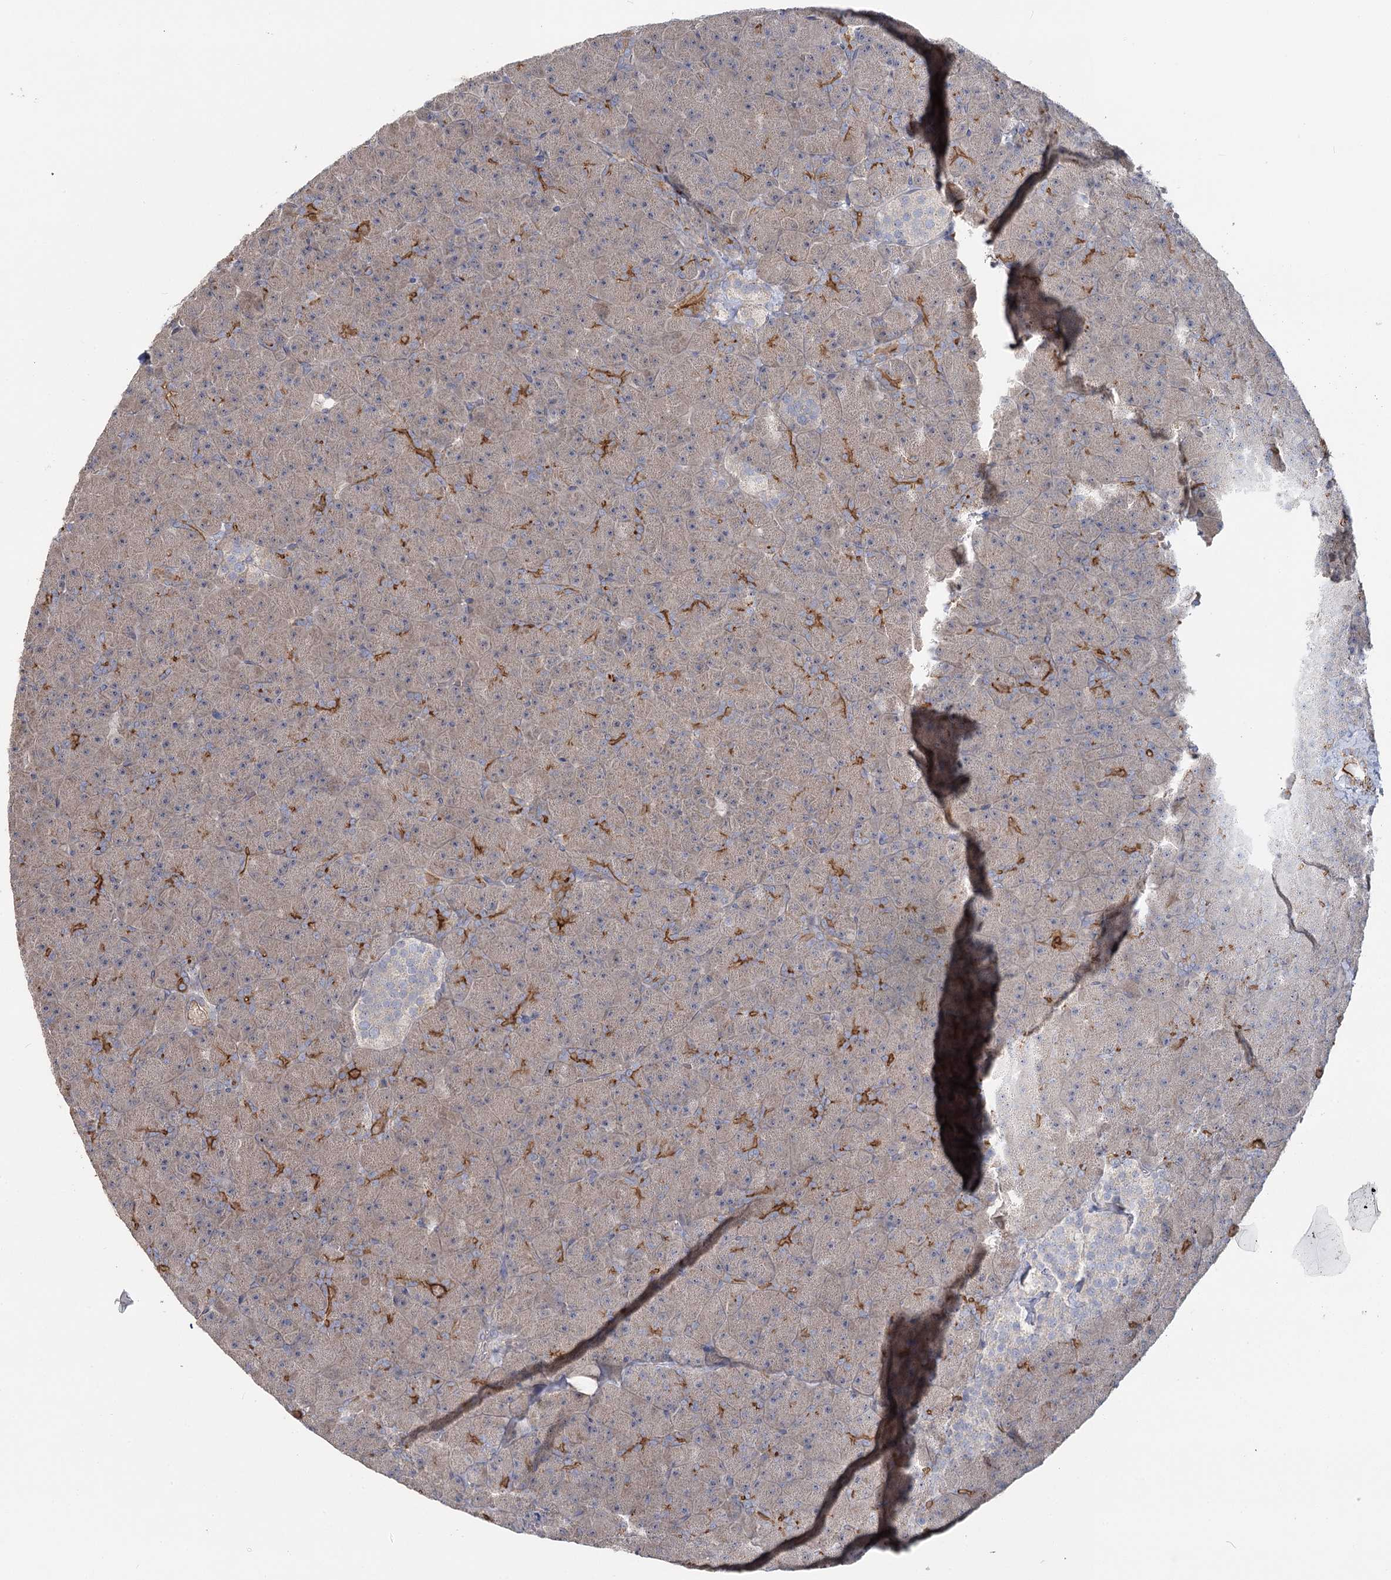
{"staining": {"intensity": "moderate", "quantity": "<25%", "location": "cytoplasmic/membranous"}, "tissue": "pancreas", "cell_type": "Exocrine glandular cells", "image_type": "normal", "snomed": [{"axis": "morphology", "description": "Normal tissue, NOS"}, {"axis": "topography", "description": "Pancreas"}], "caption": "The photomicrograph shows a brown stain indicating the presence of a protein in the cytoplasmic/membranous of exocrine glandular cells in pancreas. (DAB = brown stain, brightfield microscopy at high magnification).", "gene": "ANGPTL5", "patient": {"sex": "male", "age": 36}}